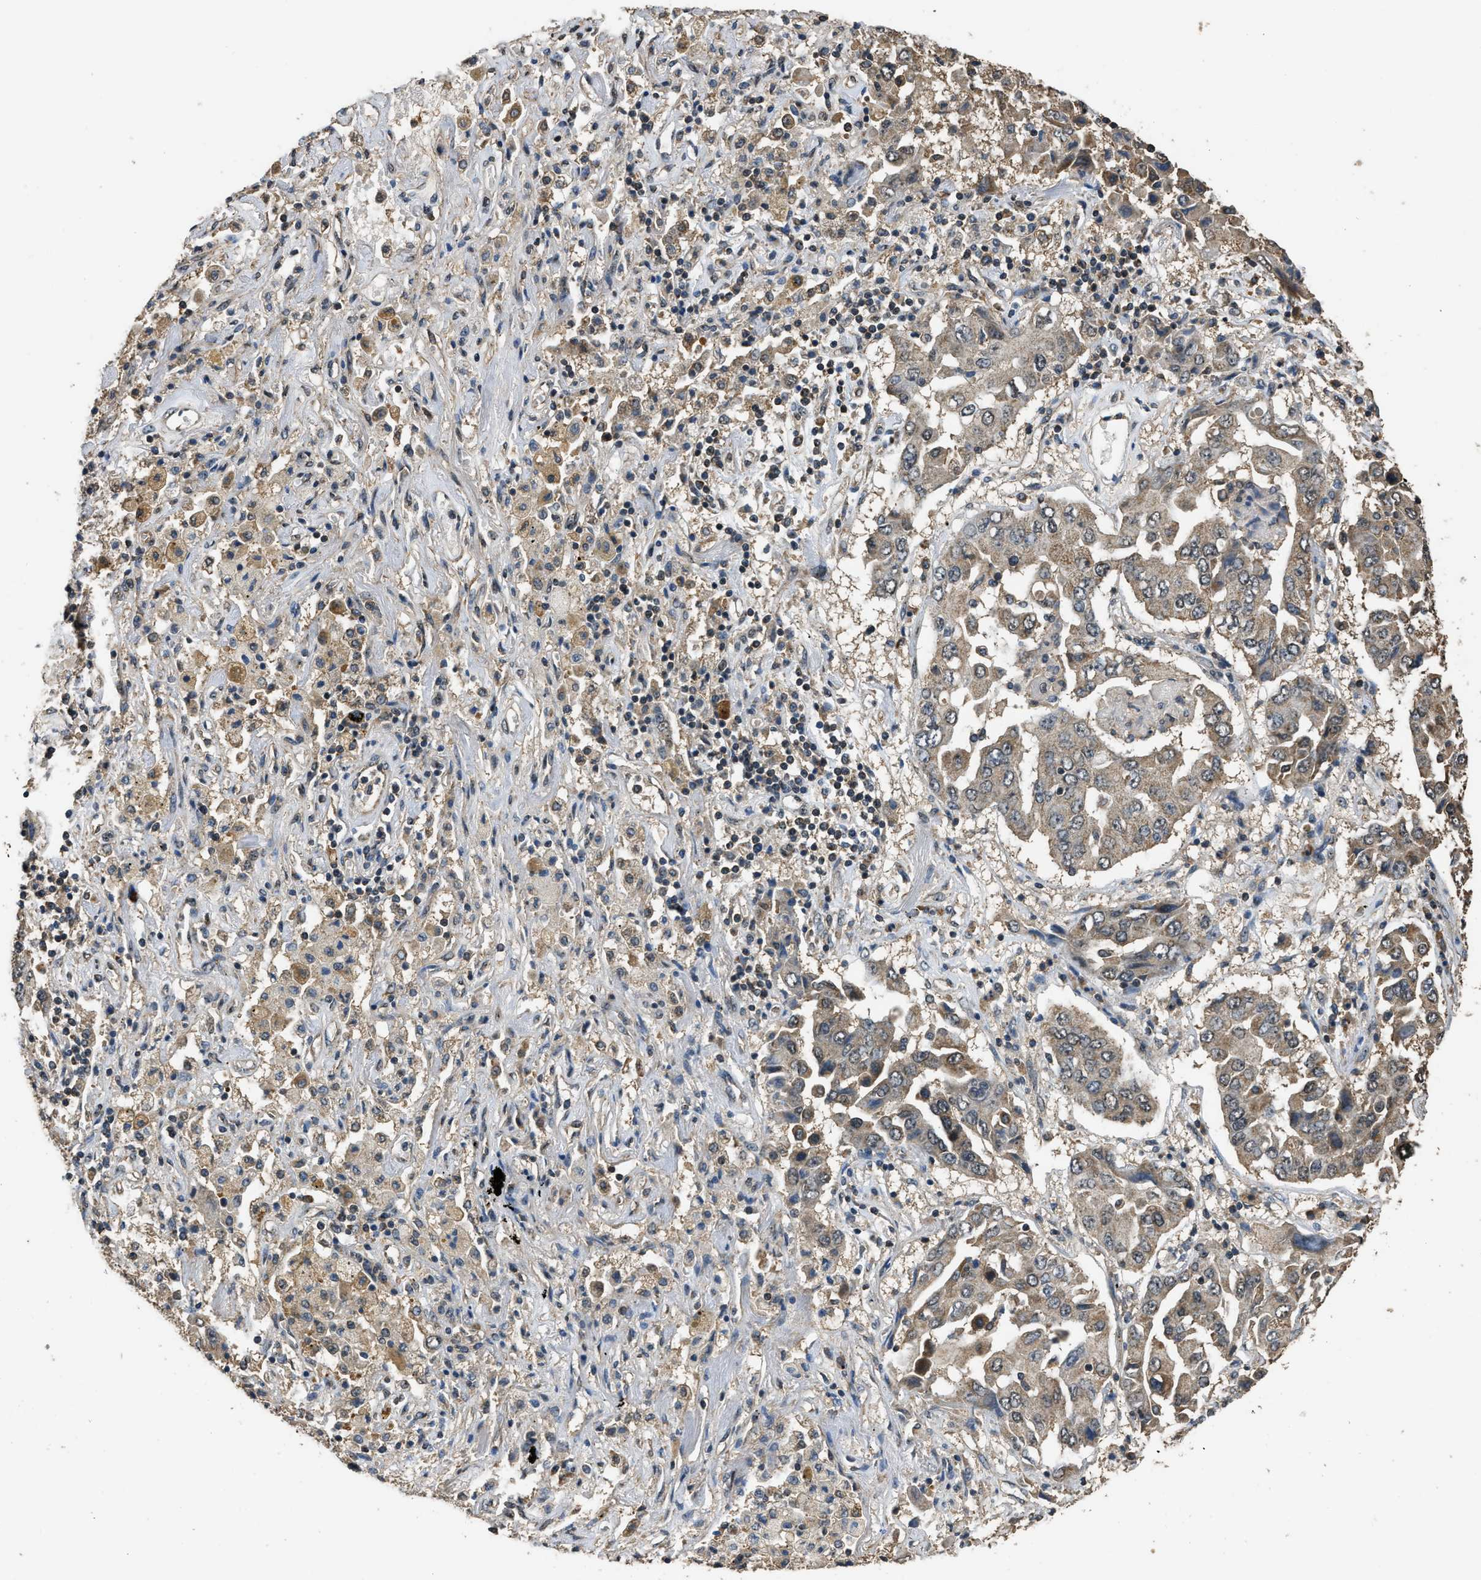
{"staining": {"intensity": "weak", "quantity": ">75%", "location": "cytoplasmic/membranous"}, "tissue": "lung cancer", "cell_type": "Tumor cells", "image_type": "cancer", "snomed": [{"axis": "morphology", "description": "Adenocarcinoma, NOS"}, {"axis": "topography", "description": "Lung"}], "caption": "The immunohistochemical stain highlights weak cytoplasmic/membranous expression in tumor cells of adenocarcinoma (lung) tissue.", "gene": "DENND6B", "patient": {"sex": "female", "age": 65}}